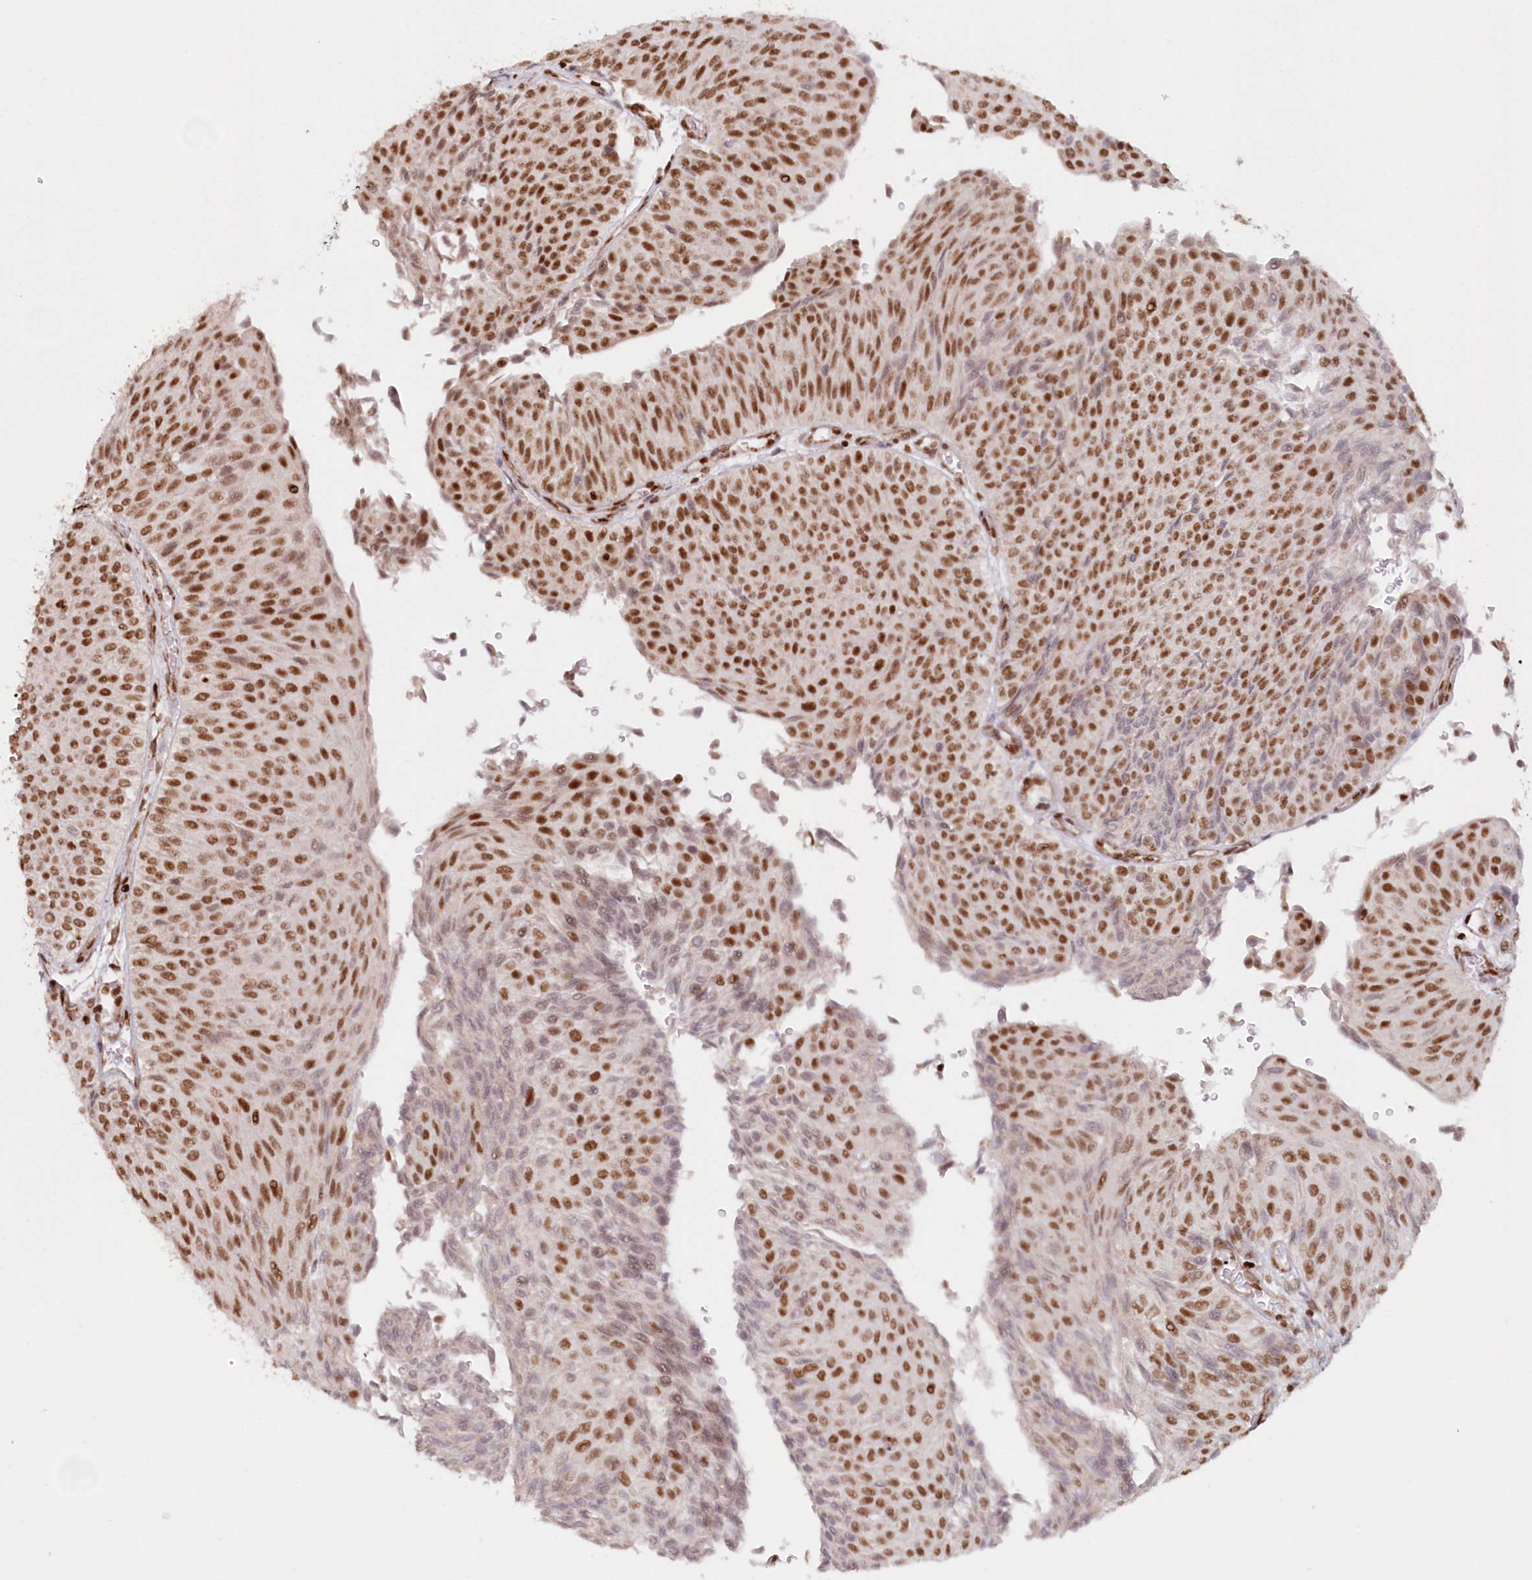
{"staining": {"intensity": "moderate", "quantity": ">75%", "location": "nuclear"}, "tissue": "urothelial cancer", "cell_type": "Tumor cells", "image_type": "cancer", "snomed": [{"axis": "morphology", "description": "Urothelial carcinoma, Low grade"}, {"axis": "topography", "description": "Urinary bladder"}], "caption": "Immunohistochemical staining of human low-grade urothelial carcinoma displays medium levels of moderate nuclear protein staining in approximately >75% of tumor cells.", "gene": "POLR2B", "patient": {"sex": "male", "age": 78}}